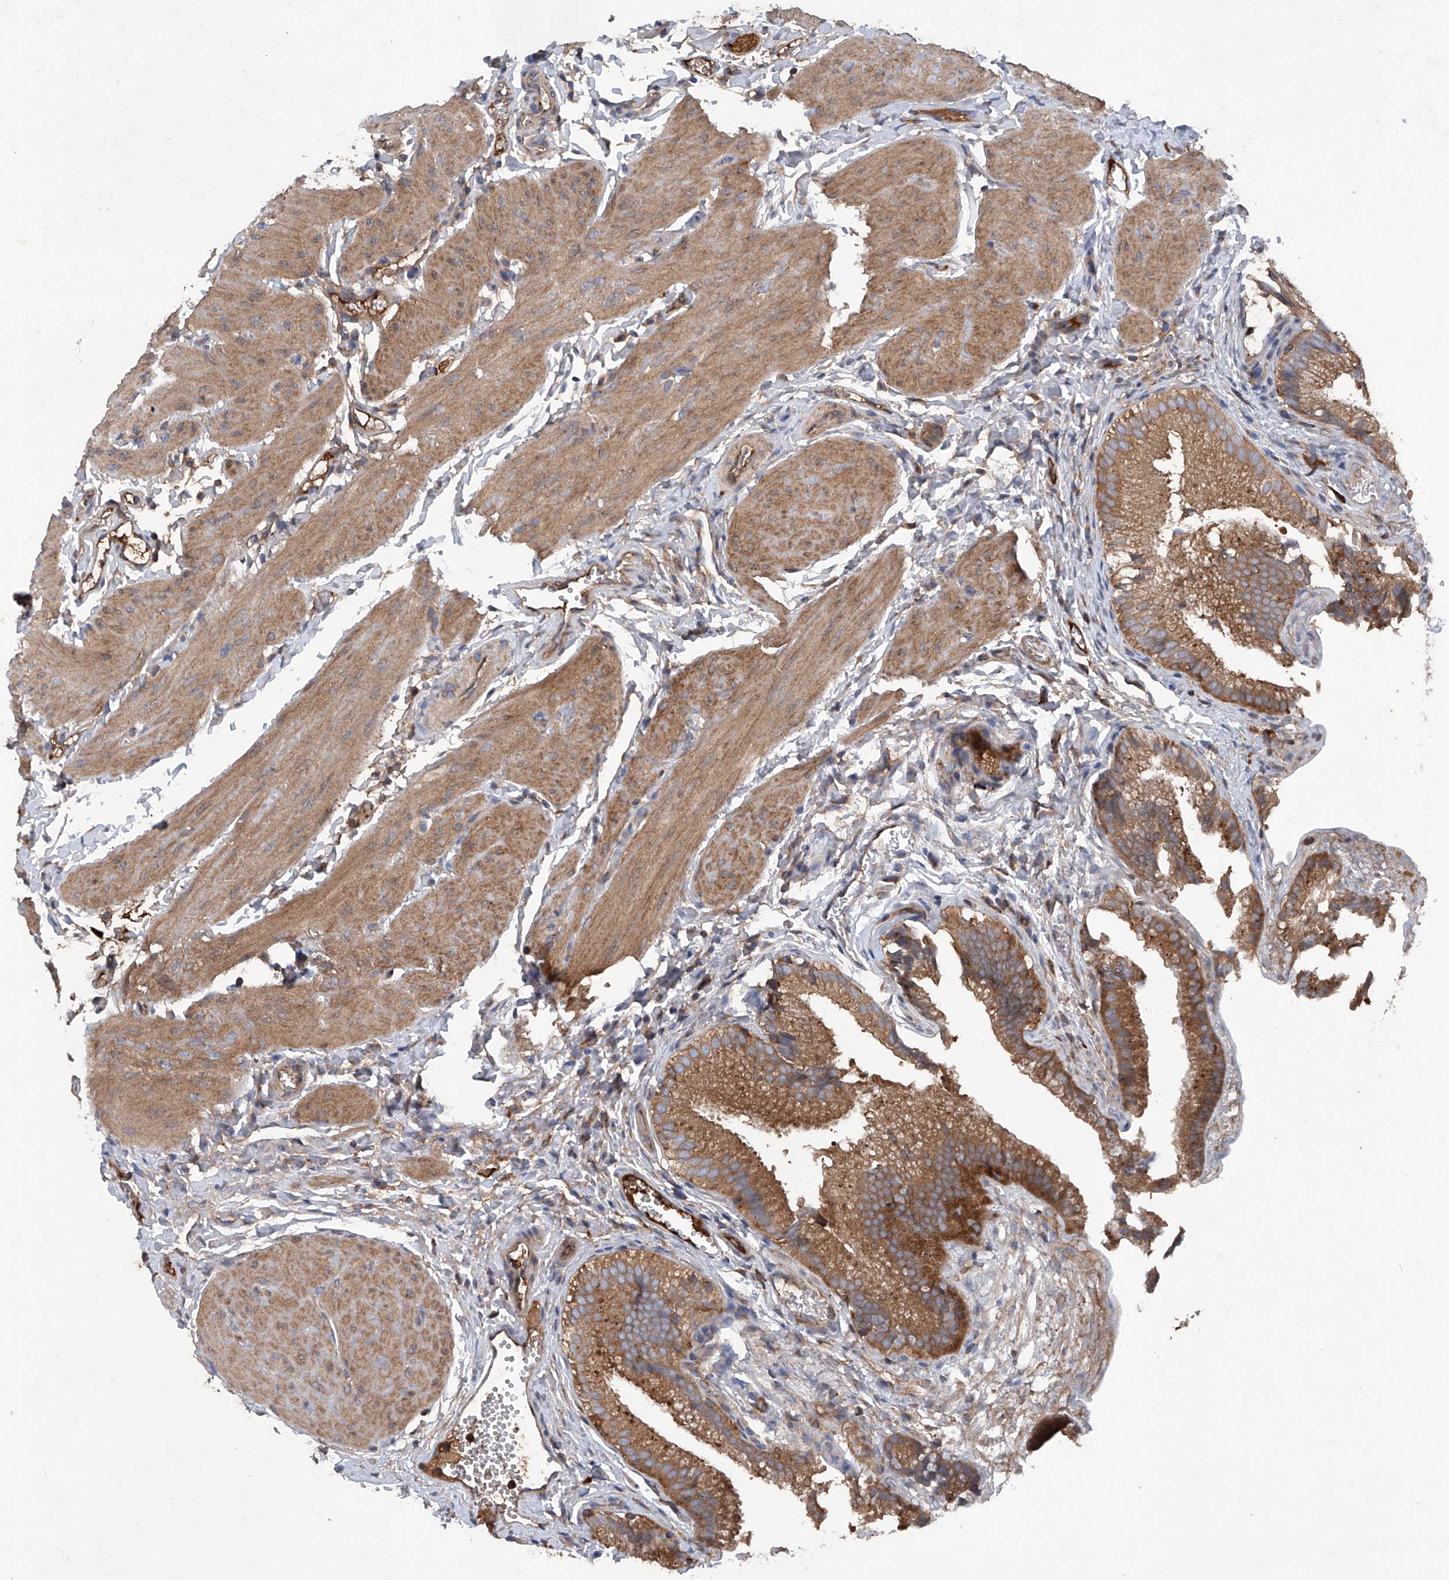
{"staining": {"intensity": "strong", "quantity": ">75%", "location": "cytoplasmic/membranous"}, "tissue": "gallbladder", "cell_type": "Glandular cells", "image_type": "normal", "snomed": [{"axis": "morphology", "description": "Normal tissue, NOS"}, {"axis": "topography", "description": "Gallbladder"}], "caption": "The histopathology image shows a brown stain indicating the presence of a protein in the cytoplasmic/membranous of glandular cells in gallbladder. The staining is performed using DAB brown chromogen to label protein expression. The nuclei are counter-stained blue using hematoxylin.", "gene": "ASCC3", "patient": {"sex": "female", "age": 30}}